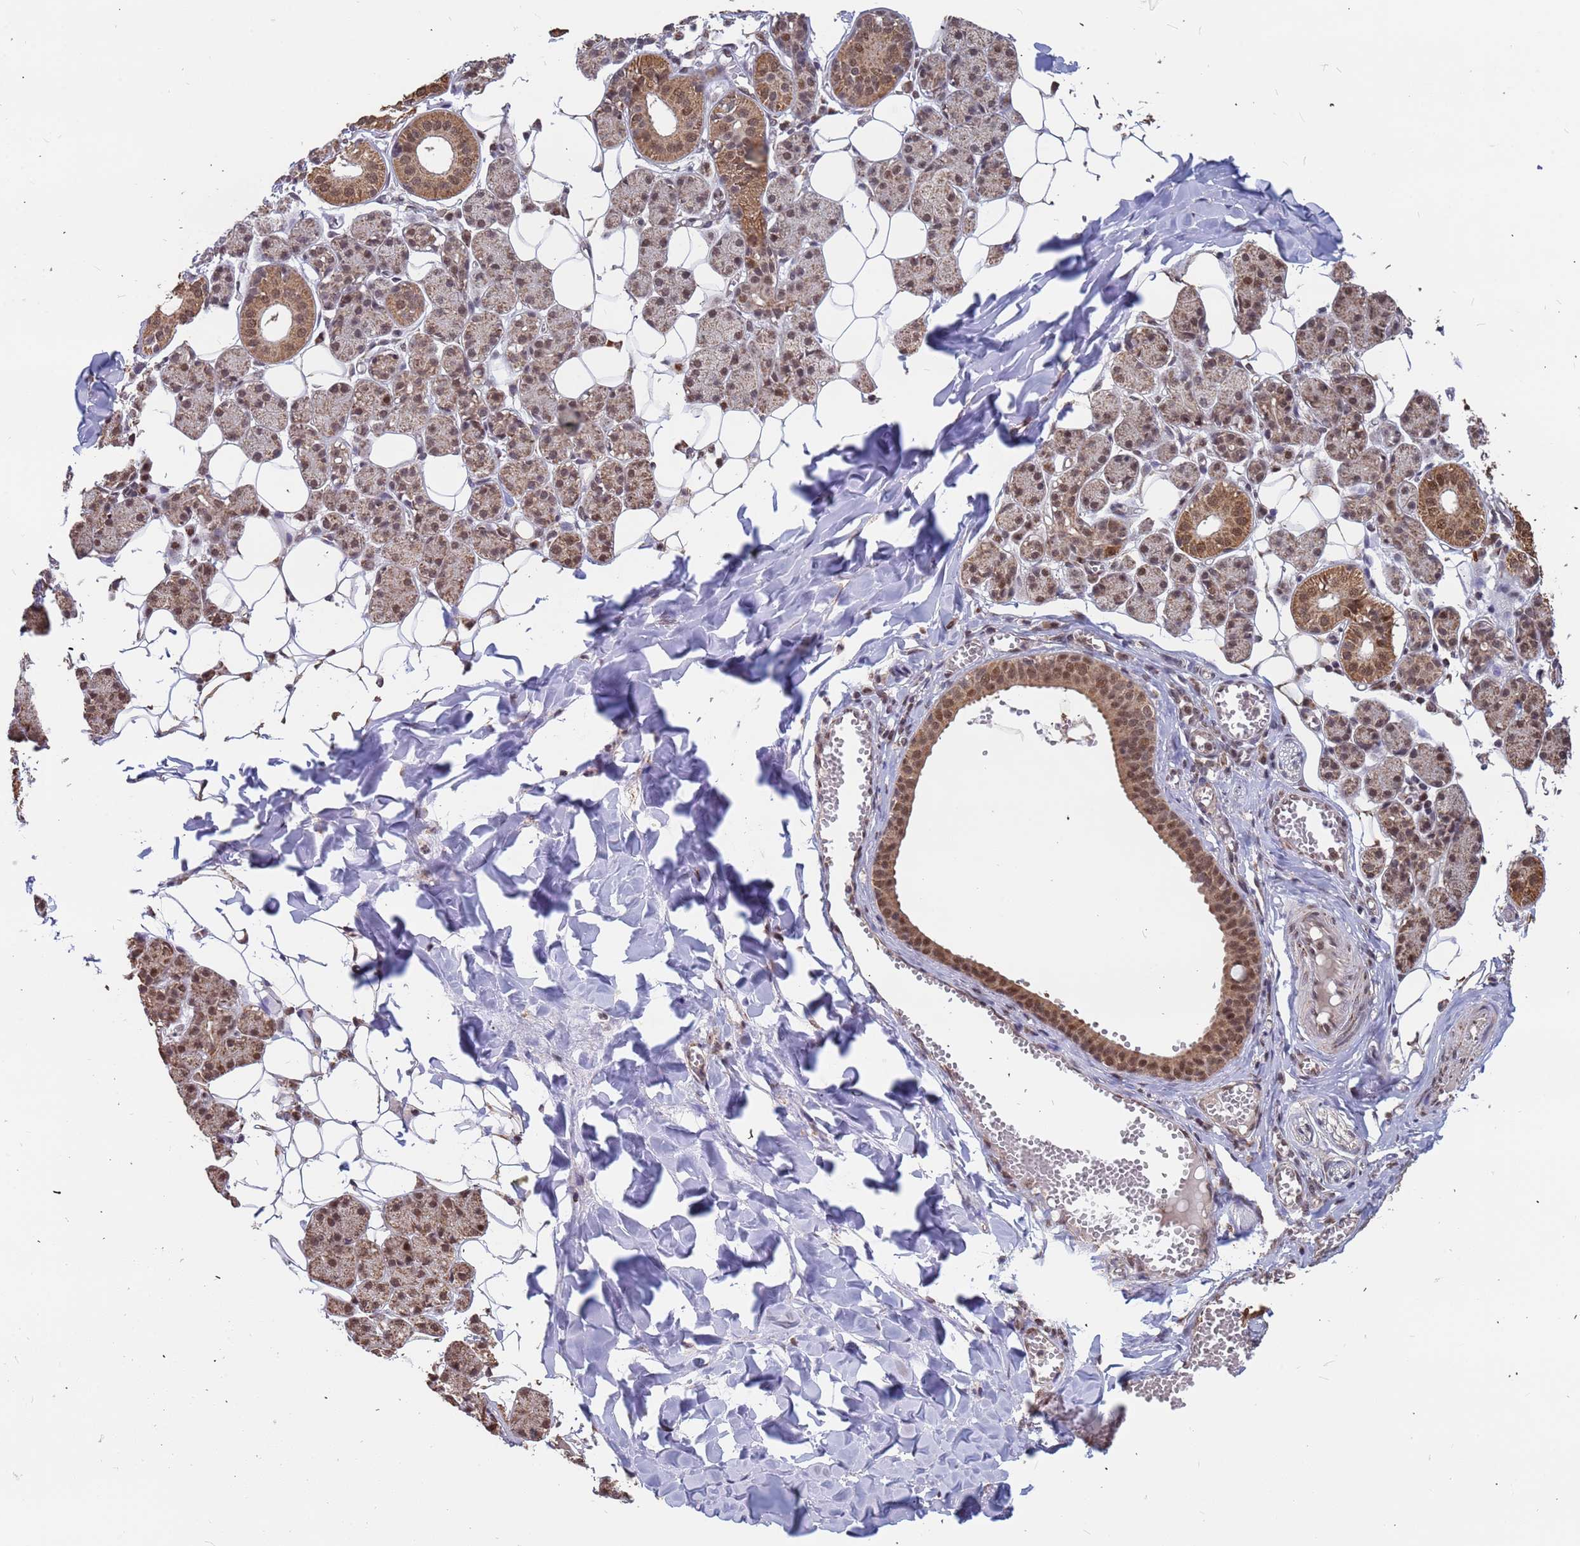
{"staining": {"intensity": "moderate", "quantity": ">75%", "location": "cytoplasmic/membranous,nuclear"}, "tissue": "salivary gland", "cell_type": "Glandular cells", "image_type": "normal", "snomed": [{"axis": "morphology", "description": "Normal tissue, NOS"}, {"axis": "topography", "description": "Salivary gland"}], "caption": "Protein analysis of benign salivary gland demonstrates moderate cytoplasmic/membranous,nuclear staining in about >75% of glandular cells. The protein is shown in brown color, while the nuclei are stained blue.", "gene": "DENND2B", "patient": {"sex": "female", "age": 33}}